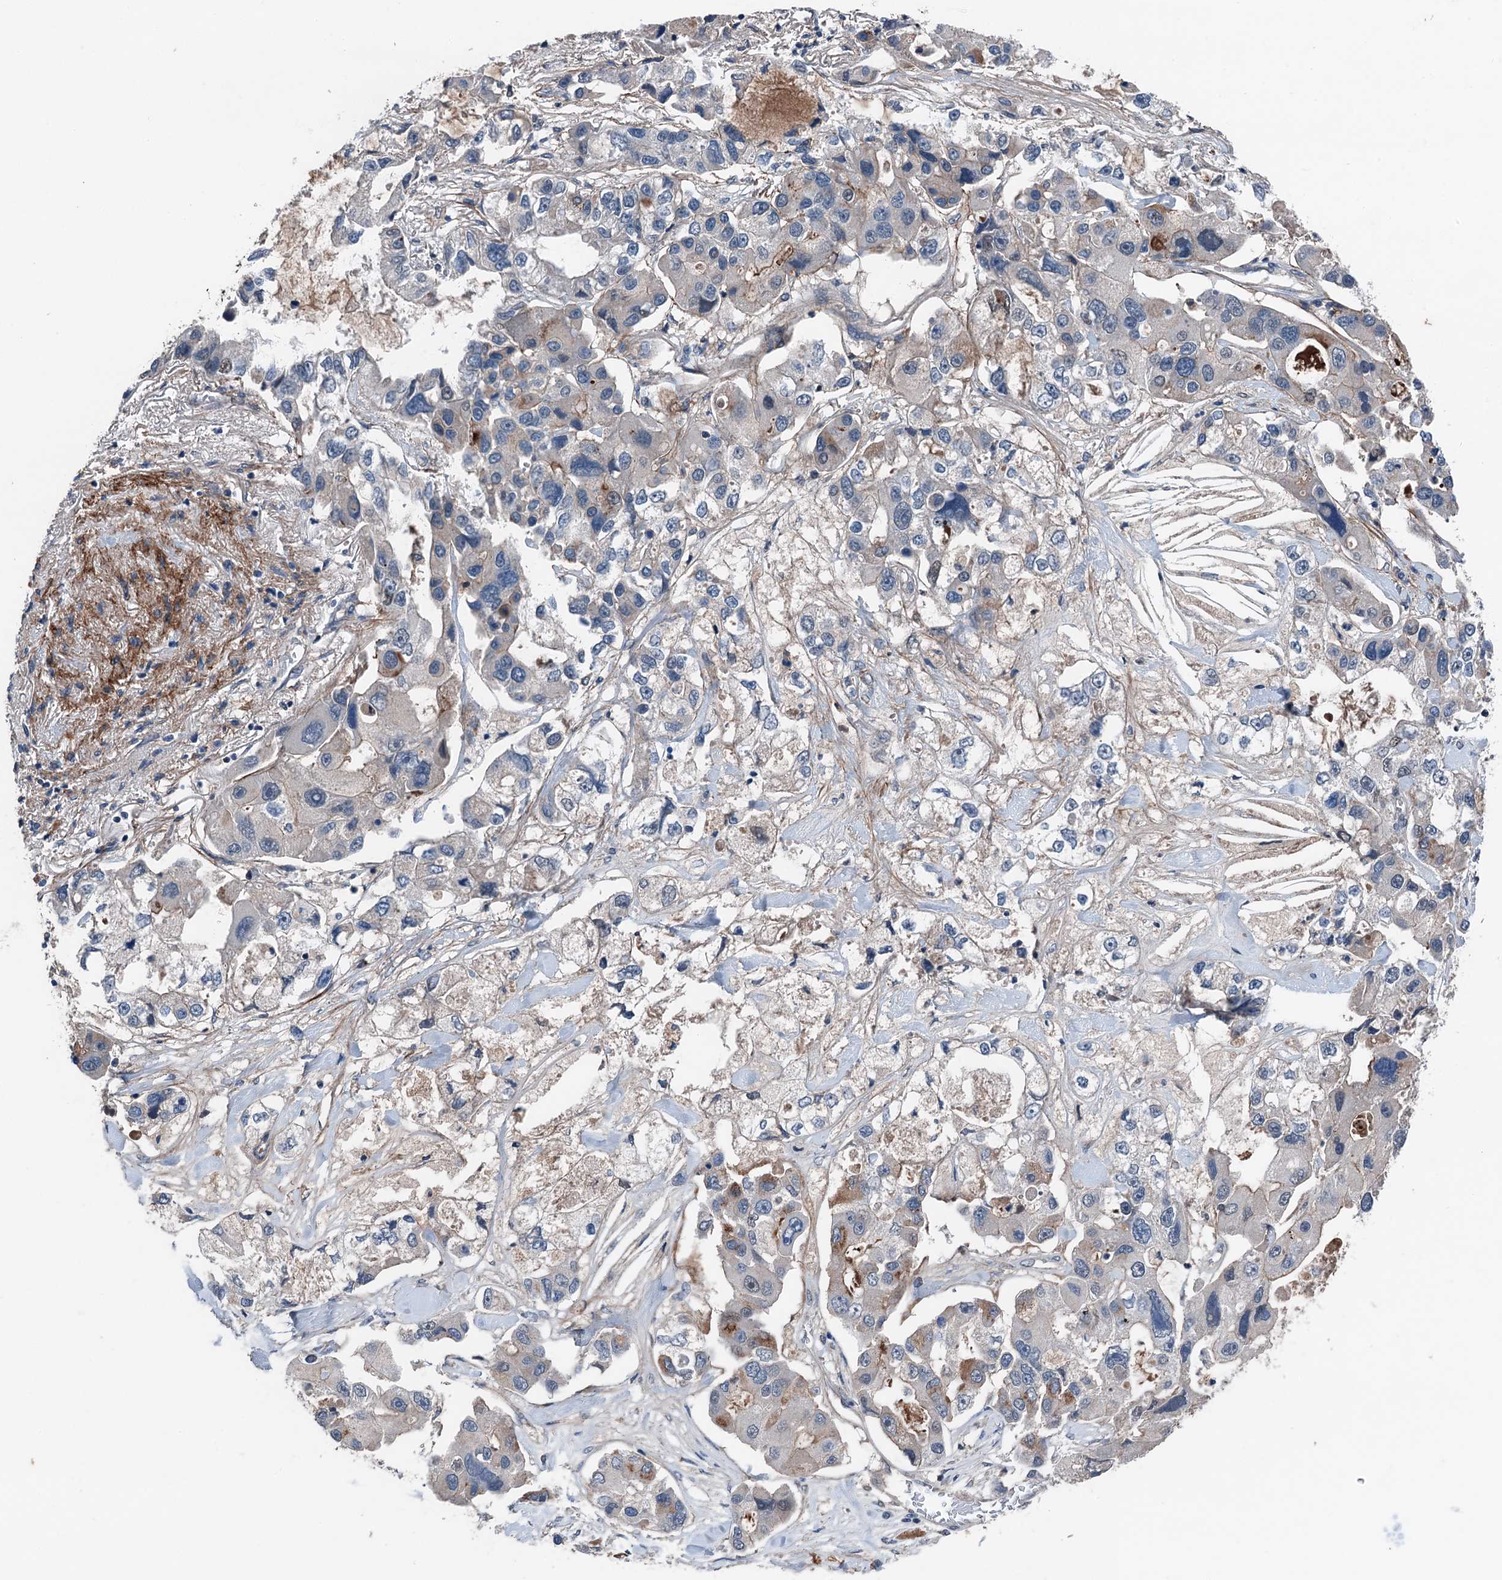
{"staining": {"intensity": "moderate", "quantity": "<25%", "location": "cytoplasmic/membranous"}, "tissue": "lung cancer", "cell_type": "Tumor cells", "image_type": "cancer", "snomed": [{"axis": "morphology", "description": "Adenocarcinoma, NOS"}, {"axis": "topography", "description": "Lung"}], "caption": "An image of lung cancer stained for a protein exhibits moderate cytoplasmic/membranous brown staining in tumor cells. Nuclei are stained in blue.", "gene": "SLC2A10", "patient": {"sex": "female", "age": 54}}